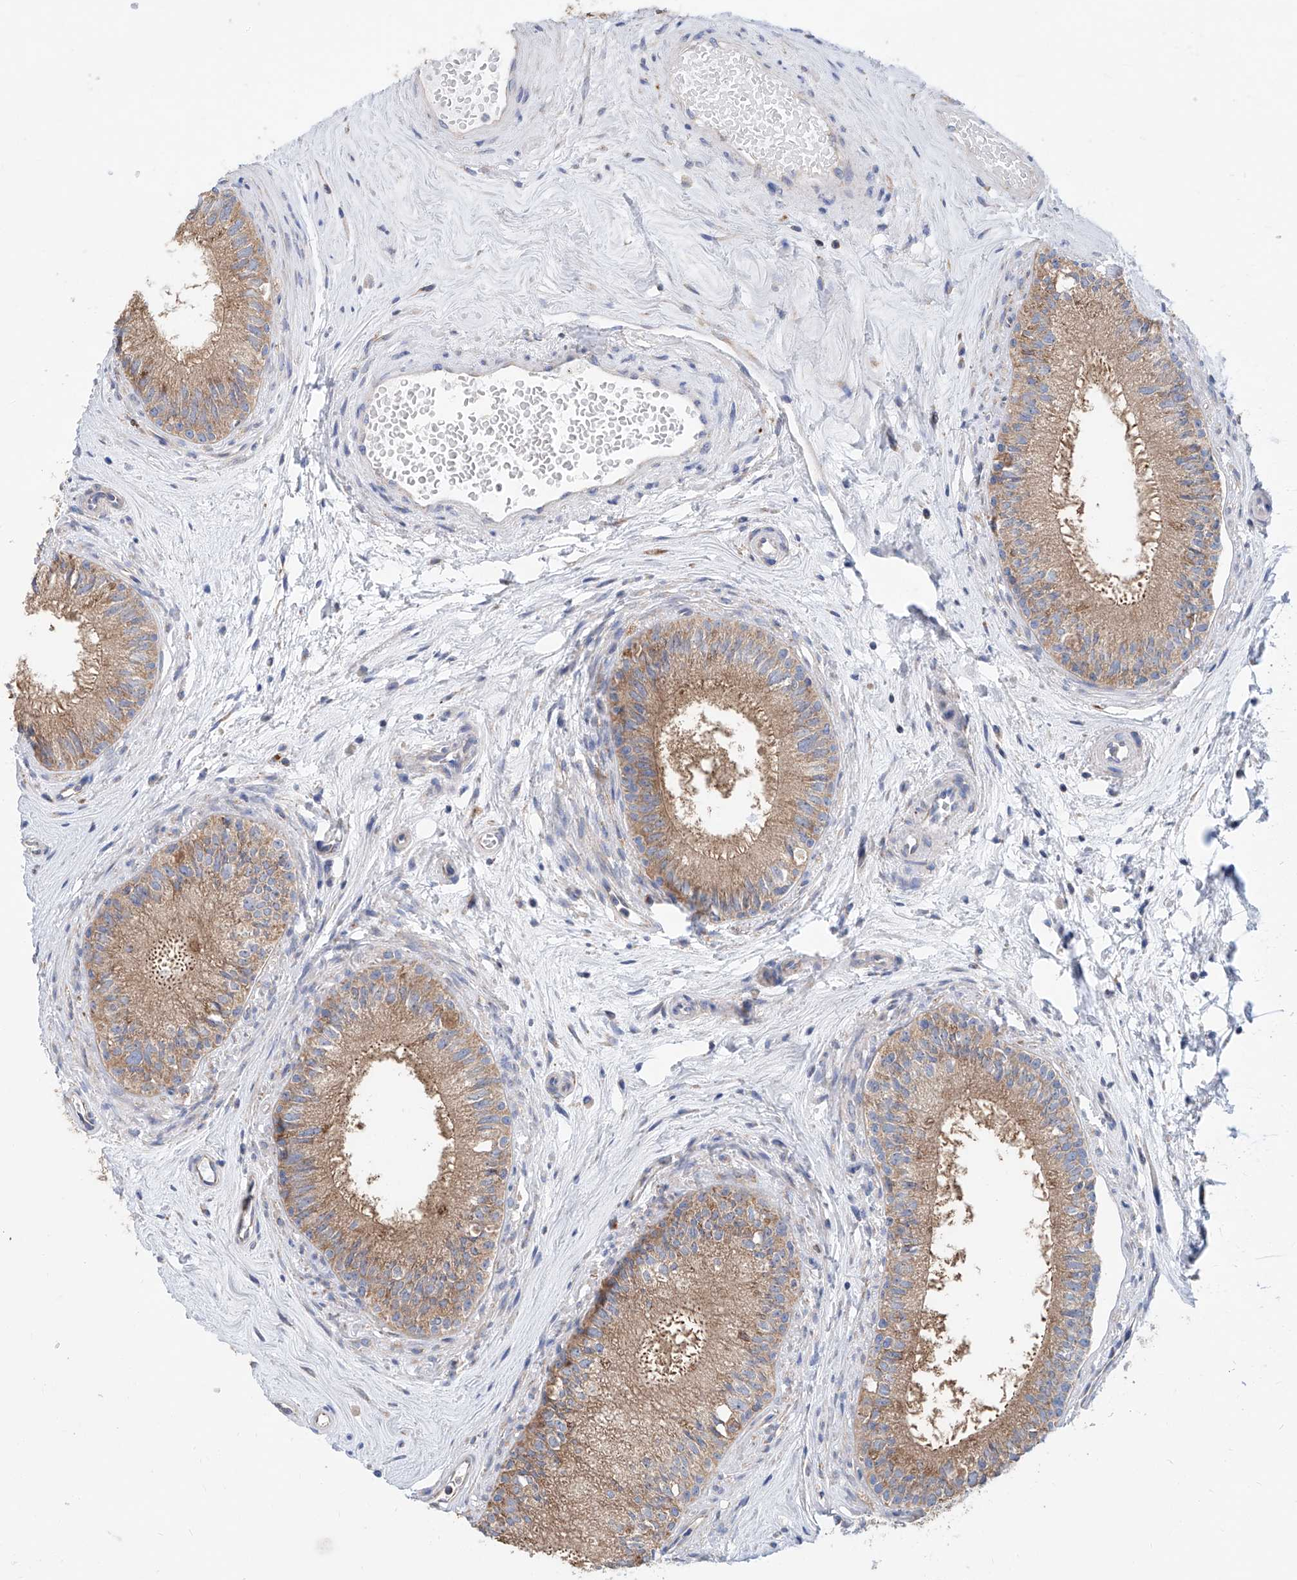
{"staining": {"intensity": "moderate", "quantity": ">75%", "location": "cytoplasmic/membranous"}, "tissue": "epididymis", "cell_type": "Glandular cells", "image_type": "normal", "snomed": [{"axis": "morphology", "description": "Normal tissue, NOS"}, {"axis": "topography", "description": "Epididymis"}], "caption": "The micrograph reveals immunohistochemical staining of unremarkable epididymis. There is moderate cytoplasmic/membranous expression is identified in approximately >75% of glandular cells.", "gene": "MAD2L1", "patient": {"sex": "male", "age": 71}}